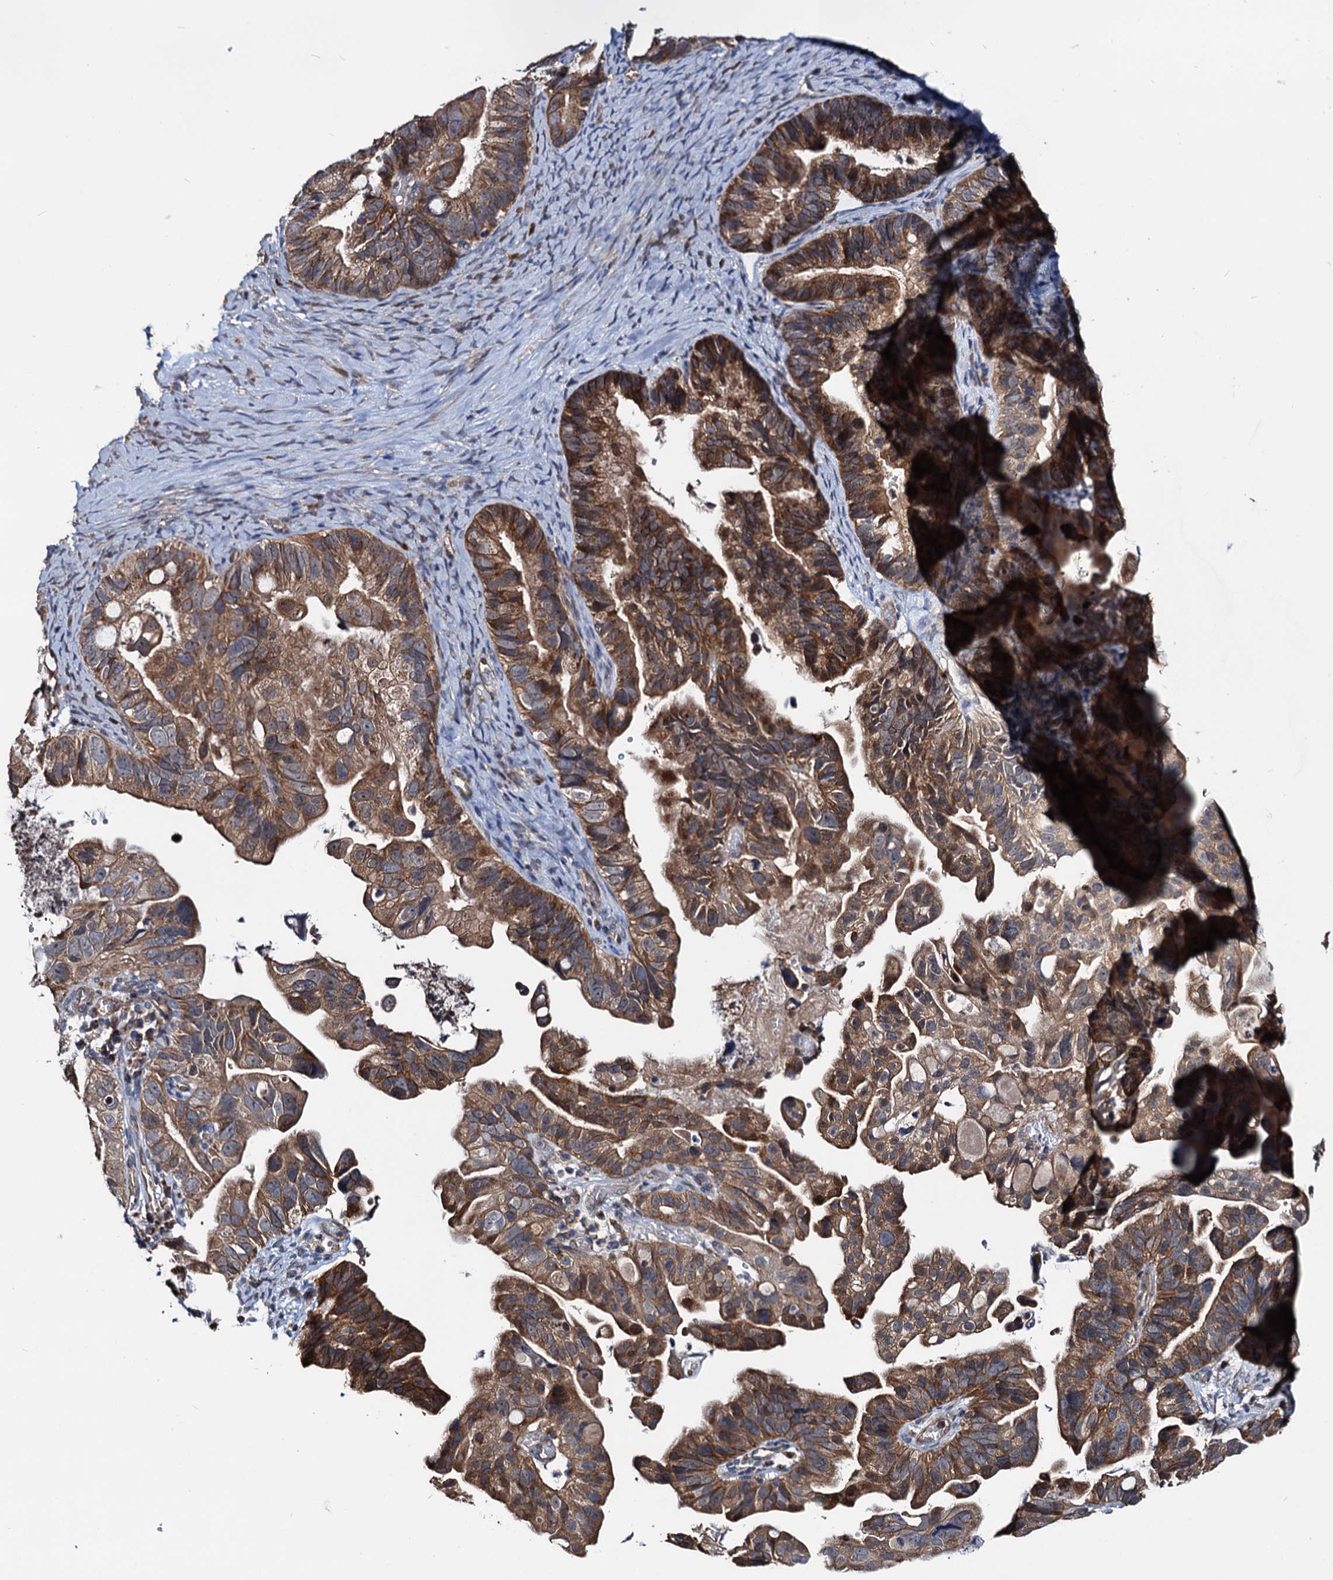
{"staining": {"intensity": "moderate", "quantity": ">75%", "location": "cytoplasmic/membranous"}, "tissue": "ovarian cancer", "cell_type": "Tumor cells", "image_type": "cancer", "snomed": [{"axis": "morphology", "description": "Cystadenocarcinoma, serous, NOS"}, {"axis": "topography", "description": "Ovary"}], "caption": "Protein staining of serous cystadenocarcinoma (ovarian) tissue exhibits moderate cytoplasmic/membranous staining in approximately >75% of tumor cells.", "gene": "IDI1", "patient": {"sex": "female", "age": 56}}